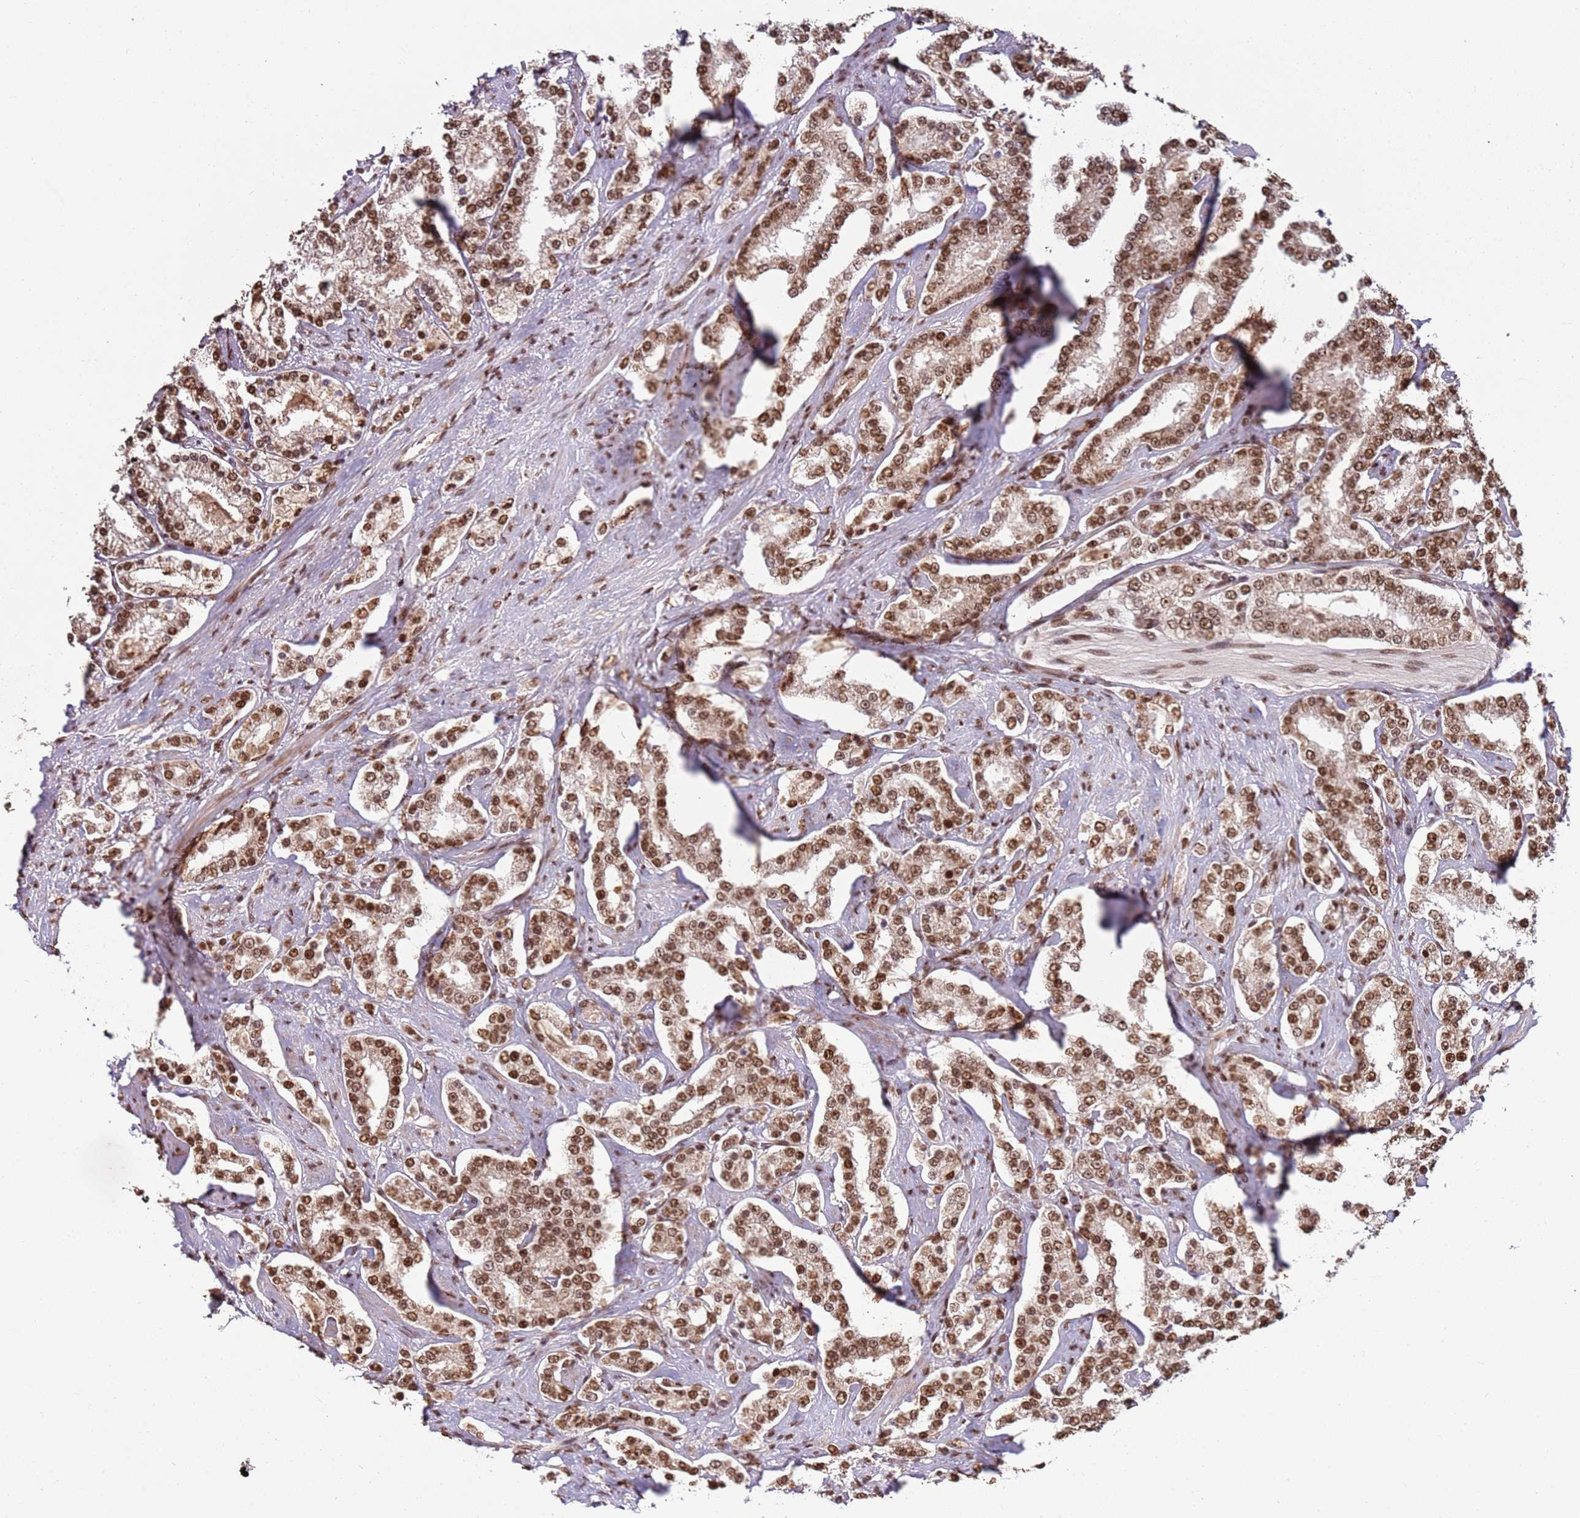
{"staining": {"intensity": "moderate", "quantity": ">75%", "location": "nuclear"}, "tissue": "prostate cancer", "cell_type": "Tumor cells", "image_type": "cancer", "snomed": [{"axis": "morphology", "description": "Normal tissue, NOS"}, {"axis": "morphology", "description": "Adenocarcinoma, High grade"}, {"axis": "topography", "description": "Prostate"}], "caption": "A histopathology image showing moderate nuclear expression in approximately >75% of tumor cells in prostate cancer (adenocarcinoma (high-grade)), as visualized by brown immunohistochemical staining.", "gene": "ZBTB12", "patient": {"sex": "male", "age": 83}}